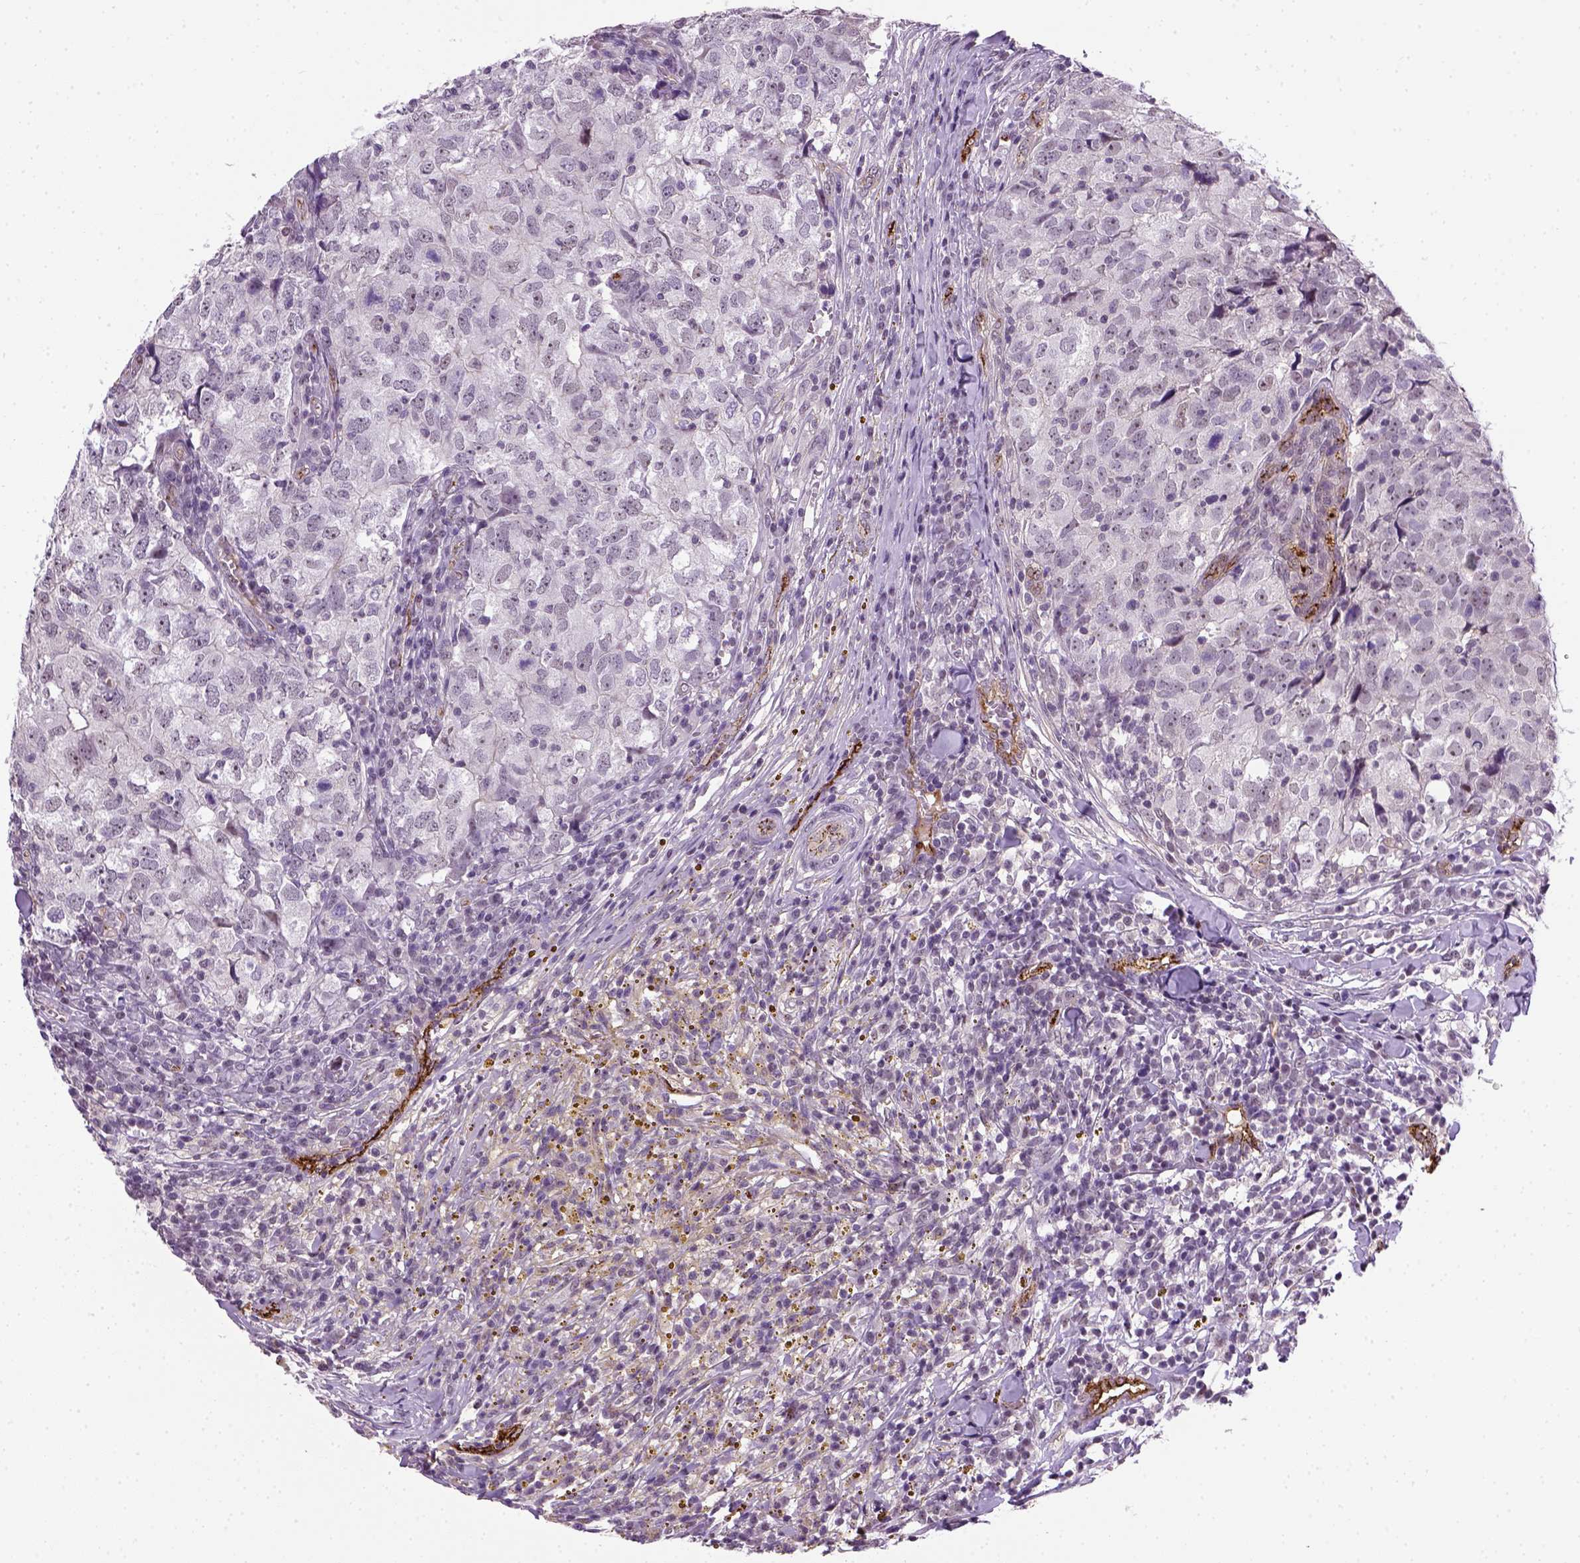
{"staining": {"intensity": "negative", "quantity": "none", "location": "none"}, "tissue": "breast cancer", "cell_type": "Tumor cells", "image_type": "cancer", "snomed": [{"axis": "morphology", "description": "Duct carcinoma"}, {"axis": "topography", "description": "Breast"}], "caption": "A micrograph of breast invasive ductal carcinoma stained for a protein shows no brown staining in tumor cells.", "gene": "VWF", "patient": {"sex": "female", "age": 30}}